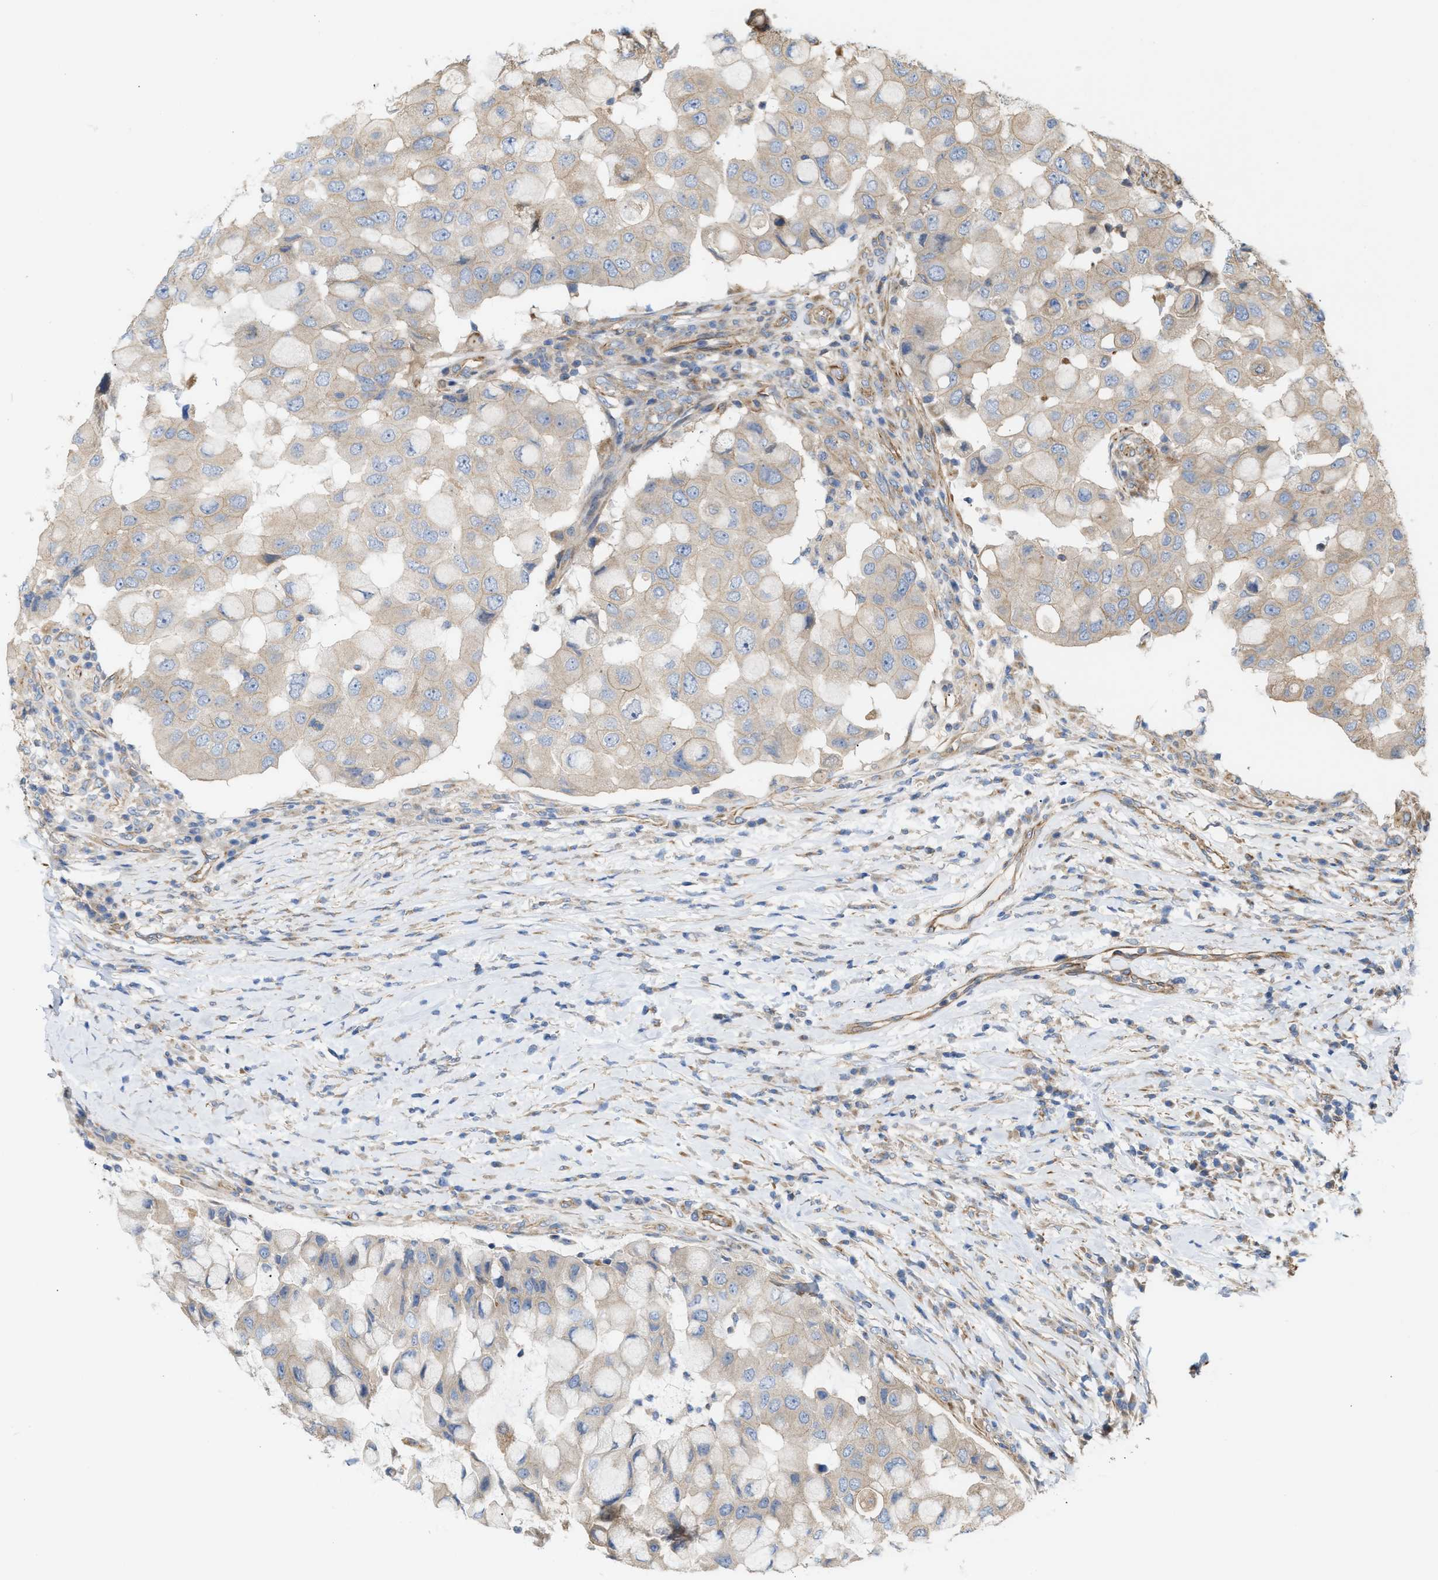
{"staining": {"intensity": "weak", "quantity": "25%-75%", "location": "cytoplasmic/membranous"}, "tissue": "breast cancer", "cell_type": "Tumor cells", "image_type": "cancer", "snomed": [{"axis": "morphology", "description": "Duct carcinoma"}, {"axis": "topography", "description": "Breast"}], "caption": "Weak cytoplasmic/membranous expression is appreciated in approximately 25%-75% of tumor cells in breast cancer (invasive ductal carcinoma).", "gene": "EPS15L1", "patient": {"sex": "female", "age": 27}}